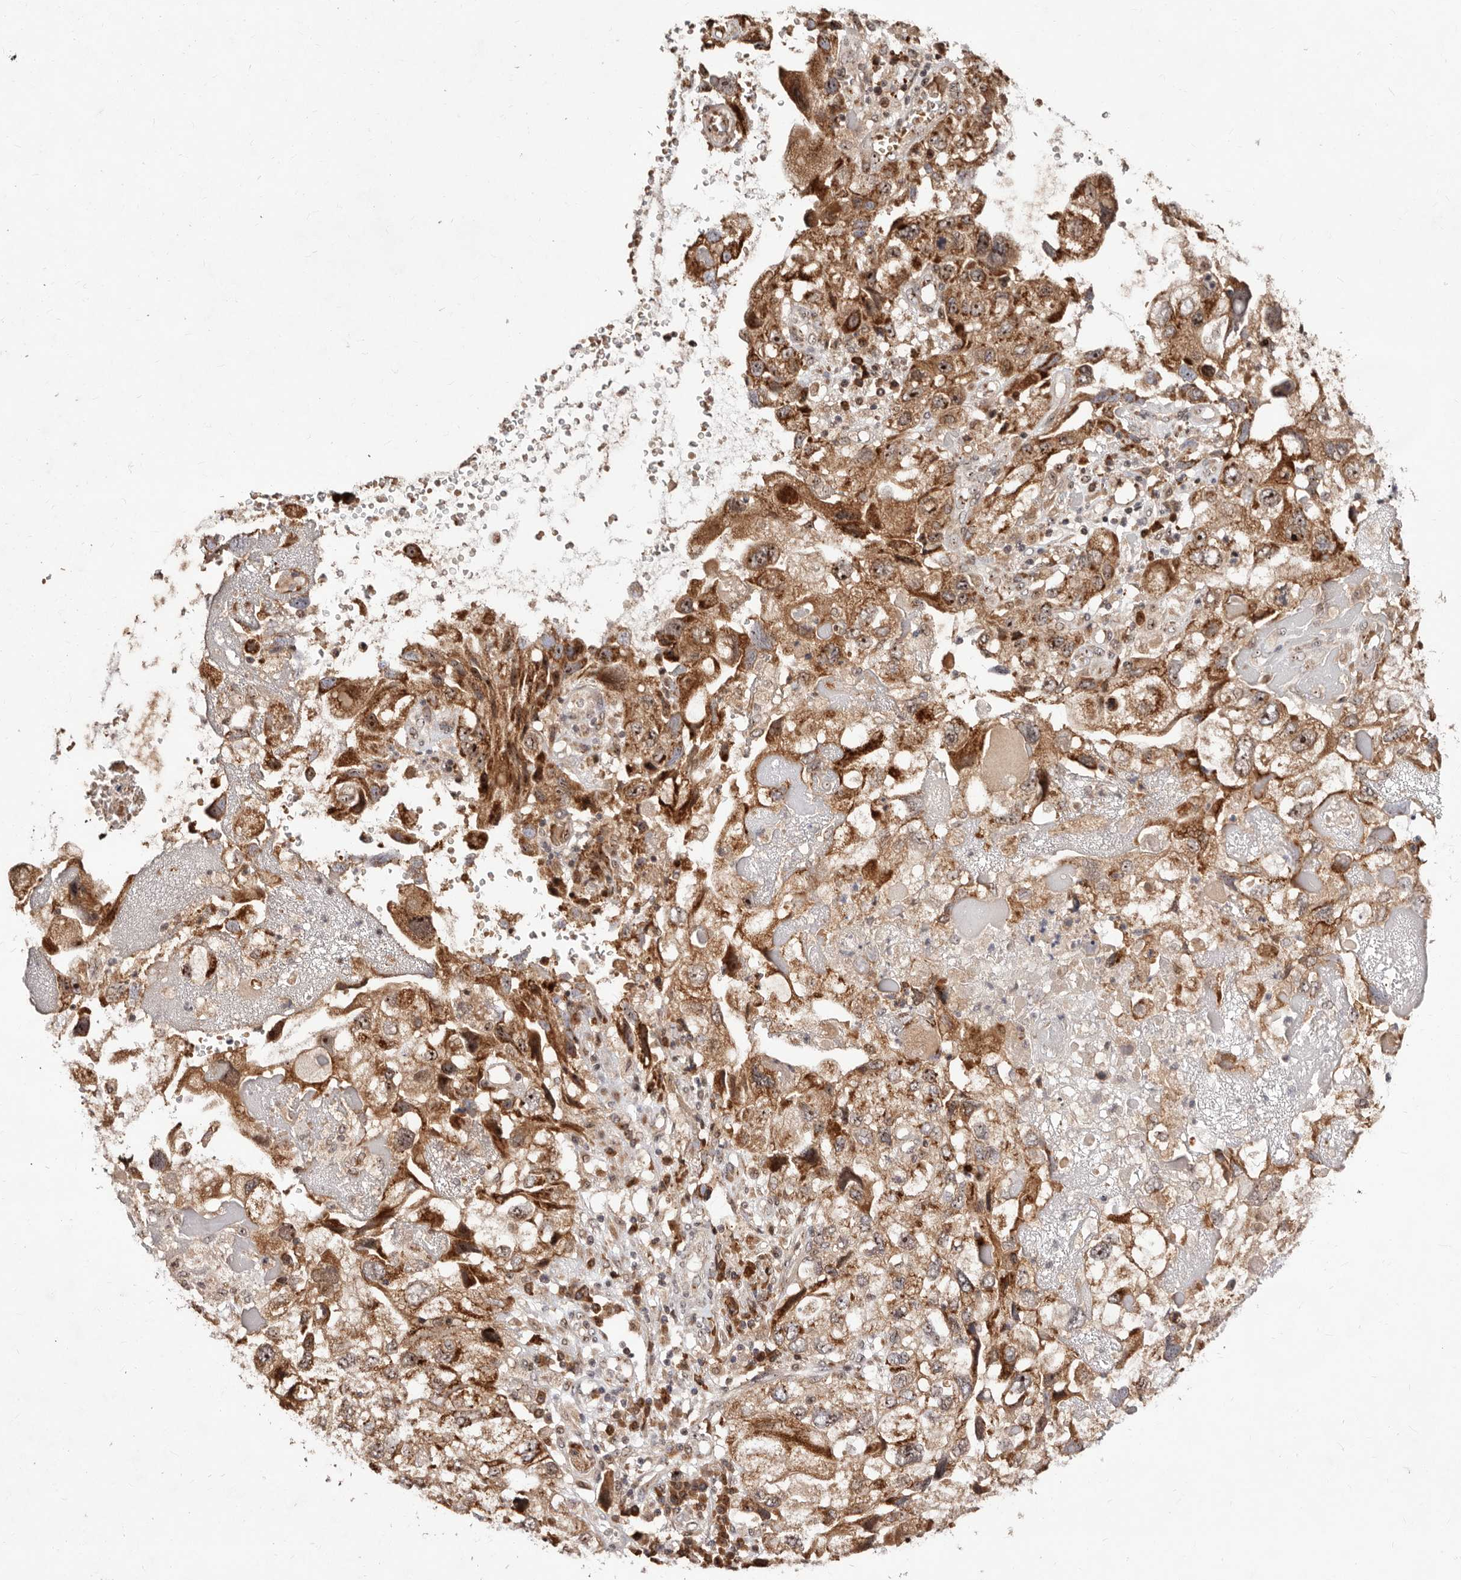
{"staining": {"intensity": "strong", "quantity": ">75%", "location": "cytoplasmic/membranous"}, "tissue": "endometrial cancer", "cell_type": "Tumor cells", "image_type": "cancer", "snomed": [{"axis": "morphology", "description": "Adenocarcinoma, NOS"}, {"axis": "topography", "description": "Endometrium"}], "caption": "Adenocarcinoma (endometrial) was stained to show a protein in brown. There is high levels of strong cytoplasmic/membranous expression in approximately >75% of tumor cells. (DAB = brown stain, brightfield microscopy at high magnification).", "gene": "APOL6", "patient": {"sex": "female", "age": 49}}